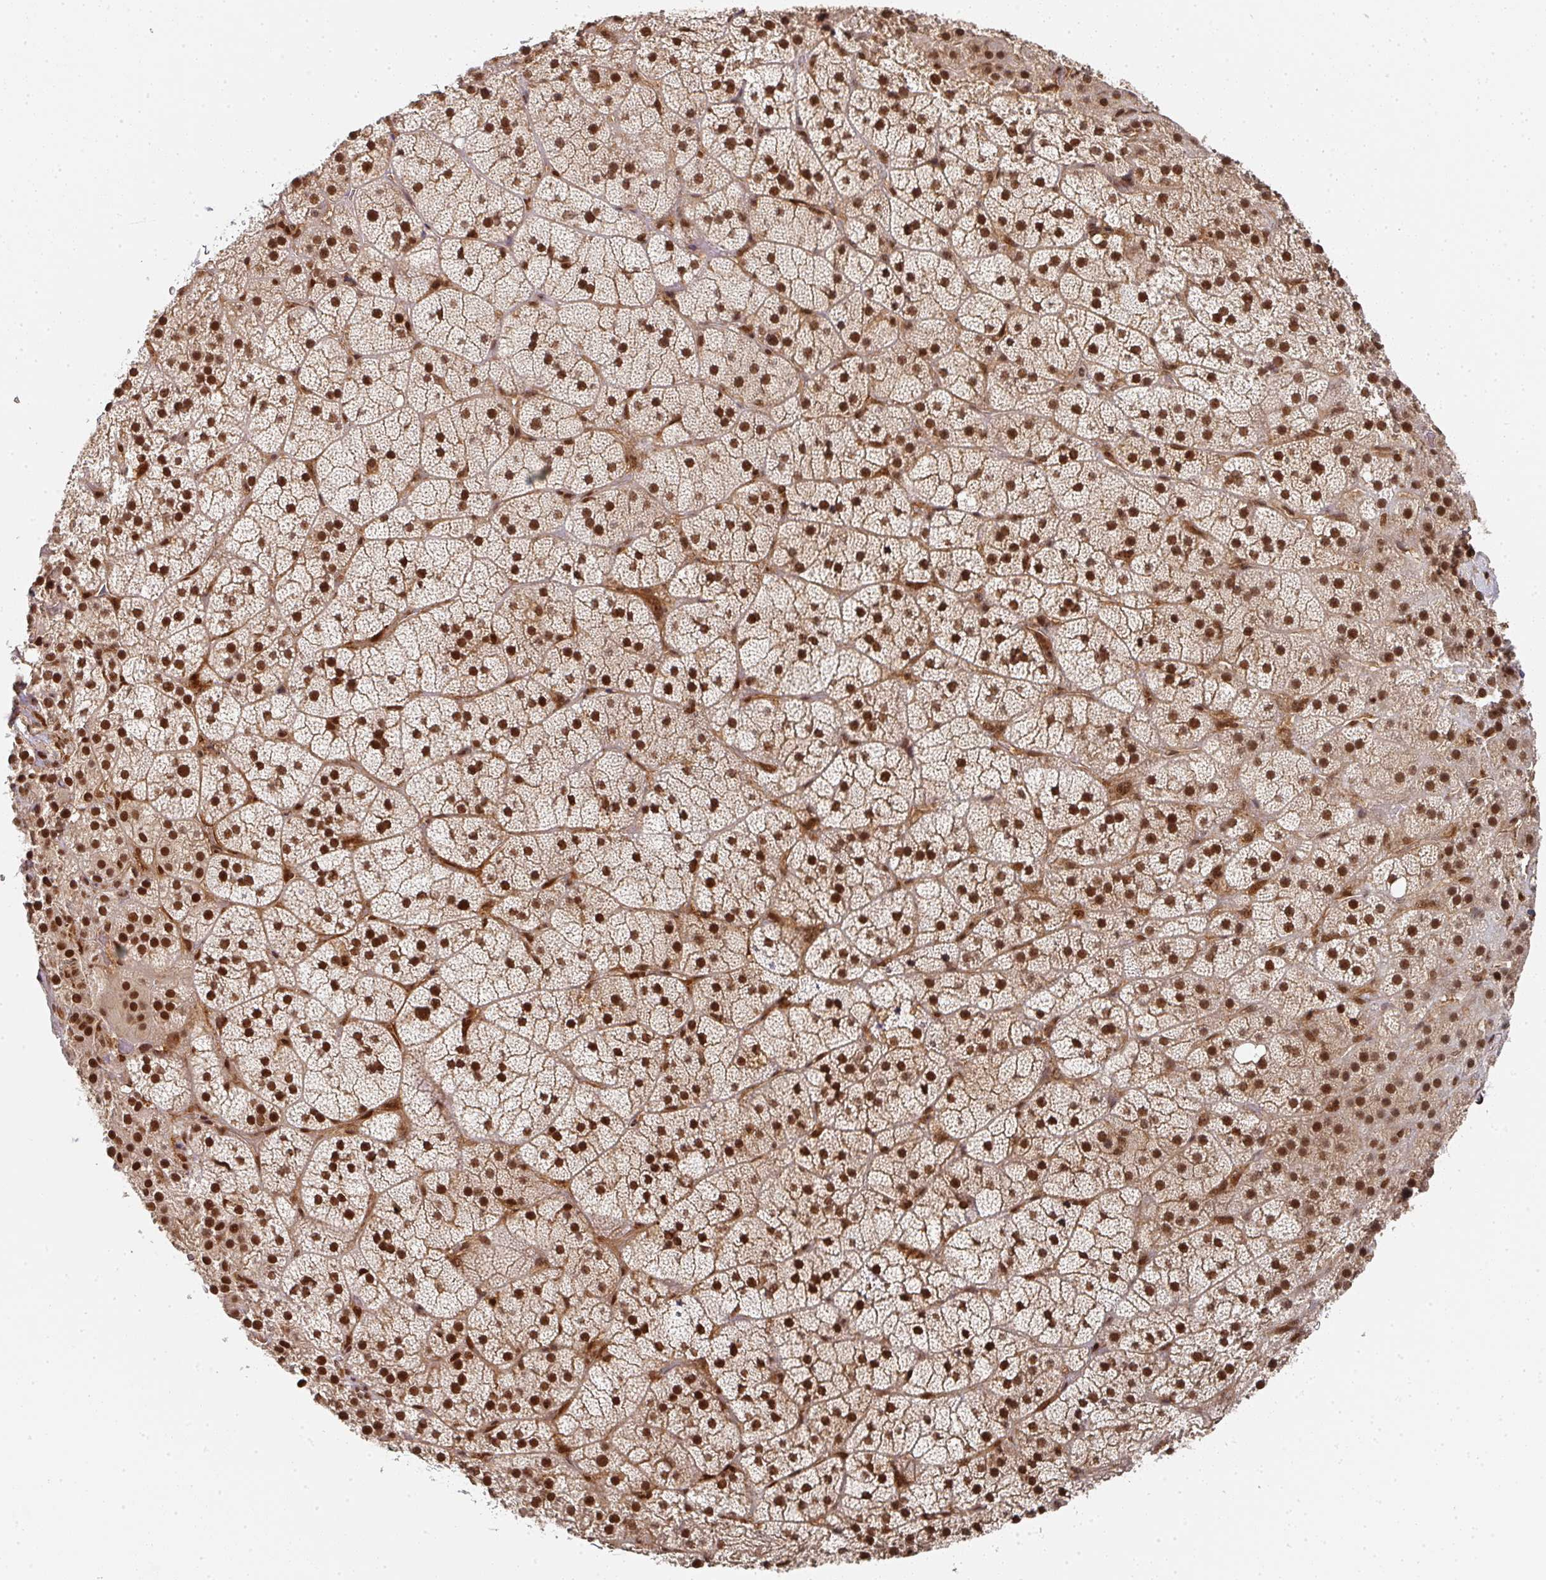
{"staining": {"intensity": "strong", "quantity": ">75%", "location": "nuclear"}, "tissue": "adrenal gland", "cell_type": "Glandular cells", "image_type": "normal", "snomed": [{"axis": "morphology", "description": "Normal tissue, NOS"}, {"axis": "topography", "description": "Adrenal gland"}], "caption": "Adrenal gland stained with DAB immunohistochemistry (IHC) reveals high levels of strong nuclear expression in approximately >75% of glandular cells. Using DAB (3,3'-diaminobenzidine) (brown) and hematoxylin (blue) stains, captured at high magnification using brightfield microscopy.", "gene": "DIDO1", "patient": {"sex": "male", "age": 57}}